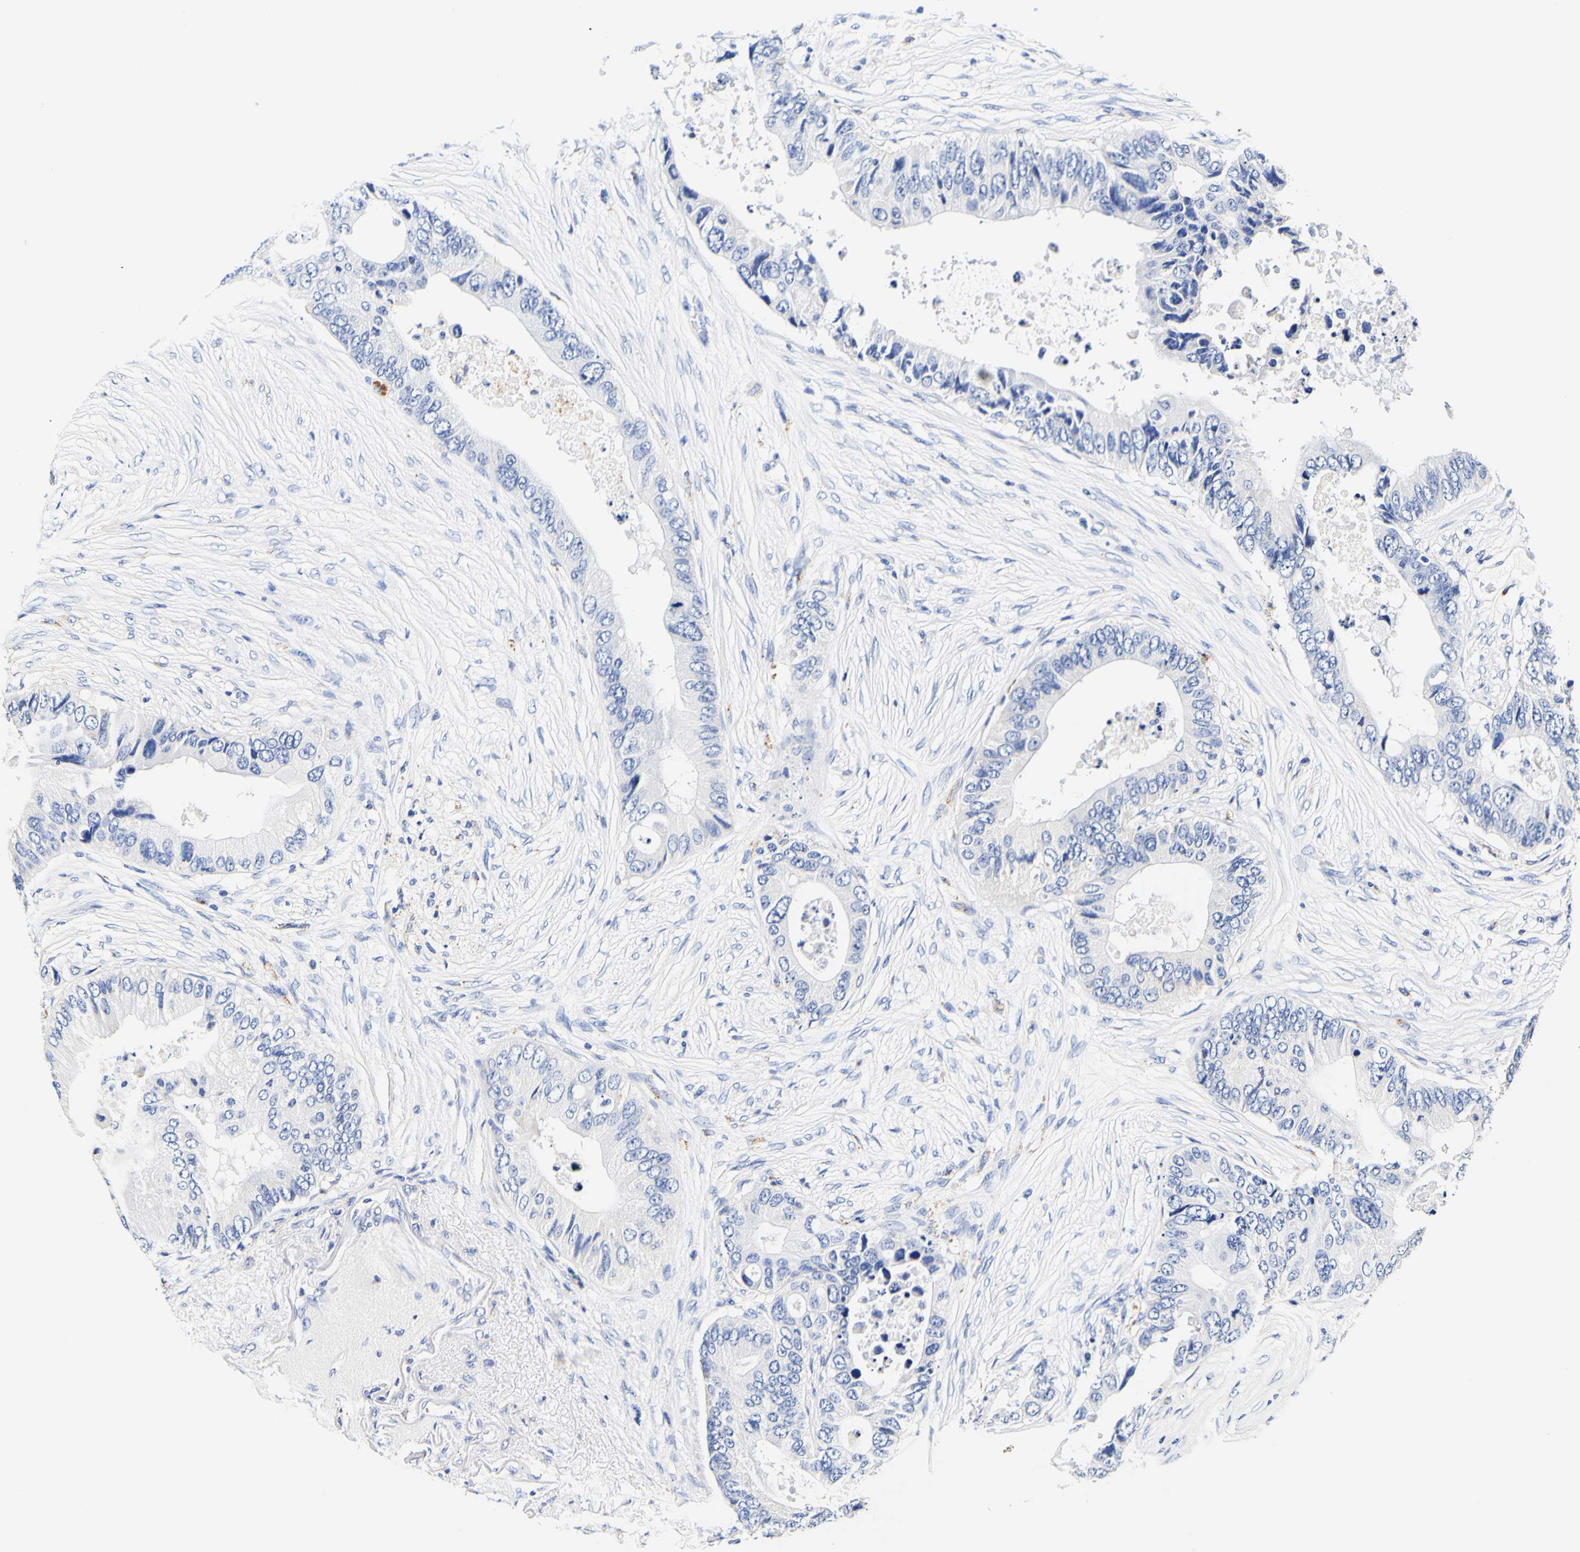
{"staining": {"intensity": "negative", "quantity": "none", "location": "none"}, "tissue": "colorectal cancer", "cell_type": "Tumor cells", "image_type": "cancer", "snomed": [{"axis": "morphology", "description": "Adenocarcinoma, NOS"}, {"axis": "topography", "description": "Colon"}], "caption": "IHC micrograph of neoplastic tissue: human colorectal cancer (adenocarcinoma) stained with DAB reveals no significant protein staining in tumor cells.", "gene": "CAMK4", "patient": {"sex": "male", "age": 71}}